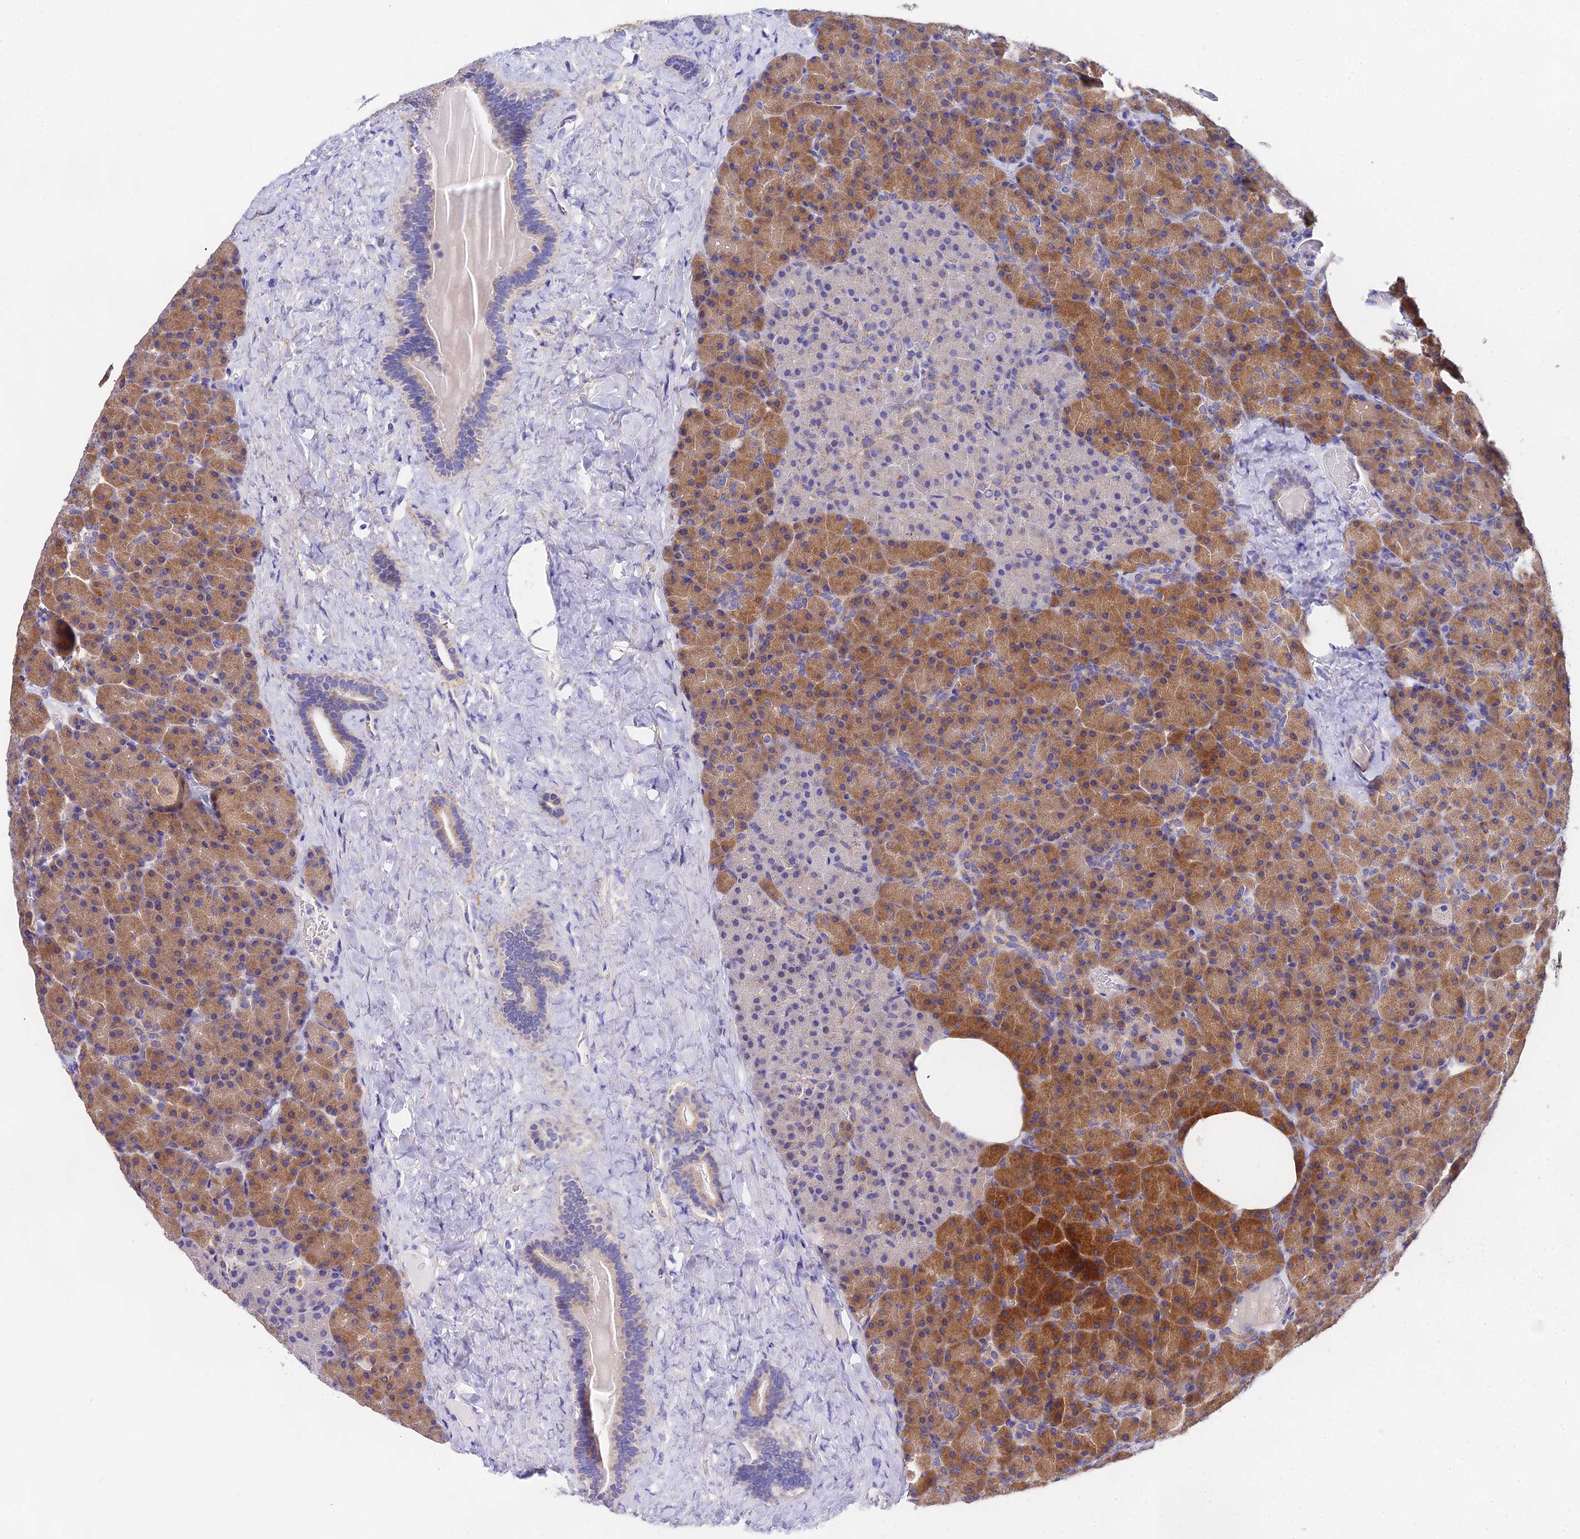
{"staining": {"intensity": "moderate", "quantity": "25%-75%", "location": "cytoplasmic/membranous"}, "tissue": "pancreas", "cell_type": "Exocrine glandular cells", "image_type": "normal", "snomed": [{"axis": "morphology", "description": "Normal tissue, NOS"}, {"axis": "morphology", "description": "Carcinoid, malignant, NOS"}, {"axis": "topography", "description": "Pancreas"}], "caption": "High-magnification brightfield microscopy of benign pancreas stained with DAB (brown) and counterstained with hematoxylin (blue). exocrine glandular cells exhibit moderate cytoplasmic/membranous expression is present in approximately25%-75% of cells.", "gene": "PPP2R2A", "patient": {"sex": "female", "age": 35}}